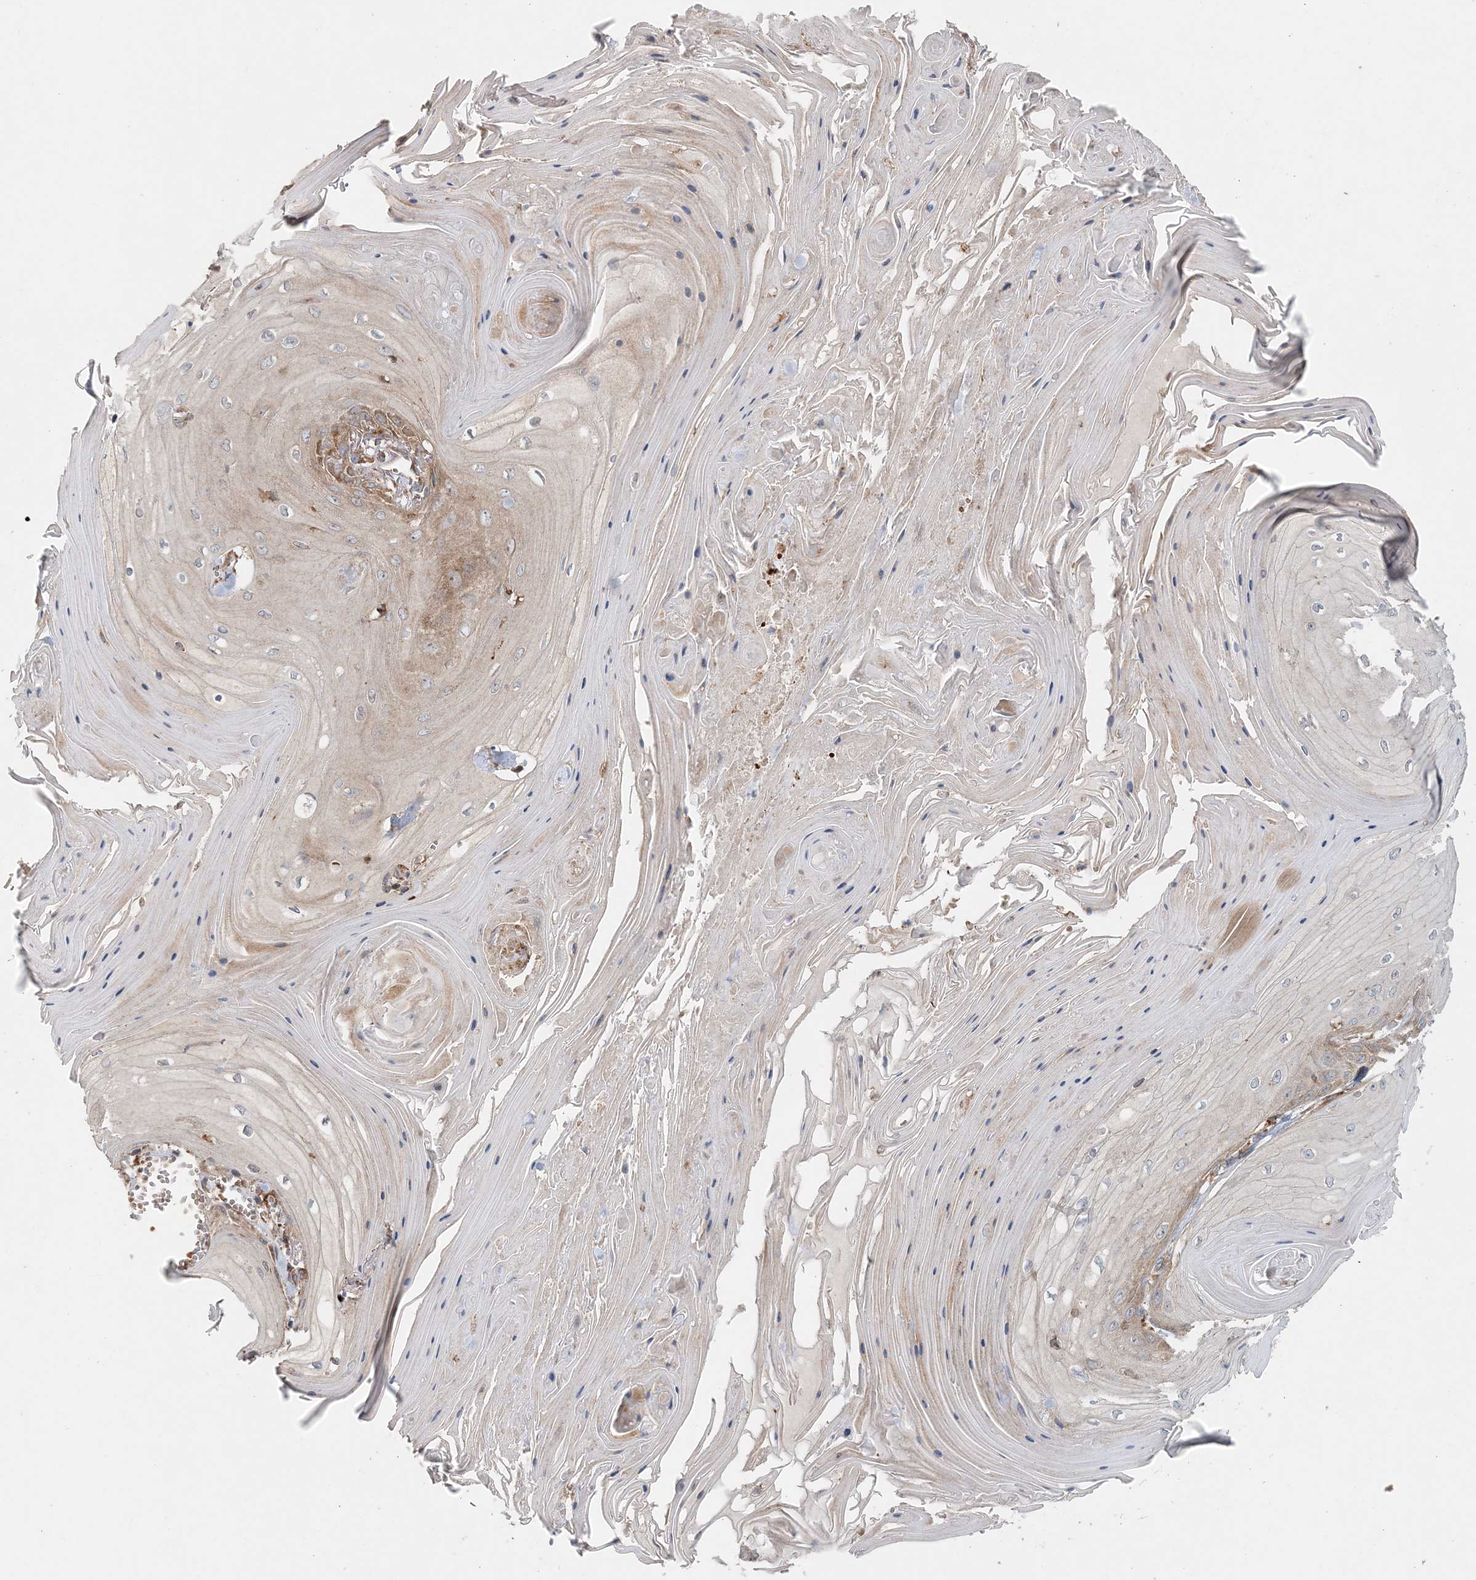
{"staining": {"intensity": "moderate", "quantity": "<25%", "location": "cytoplasmic/membranous"}, "tissue": "skin cancer", "cell_type": "Tumor cells", "image_type": "cancer", "snomed": [{"axis": "morphology", "description": "Squamous cell carcinoma, NOS"}, {"axis": "topography", "description": "Skin"}], "caption": "Squamous cell carcinoma (skin) stained with a protein marker reveals moderate staining in tumor cells.", "gene": "TTI1", "patient": {"sex": "male", "age": 74}}